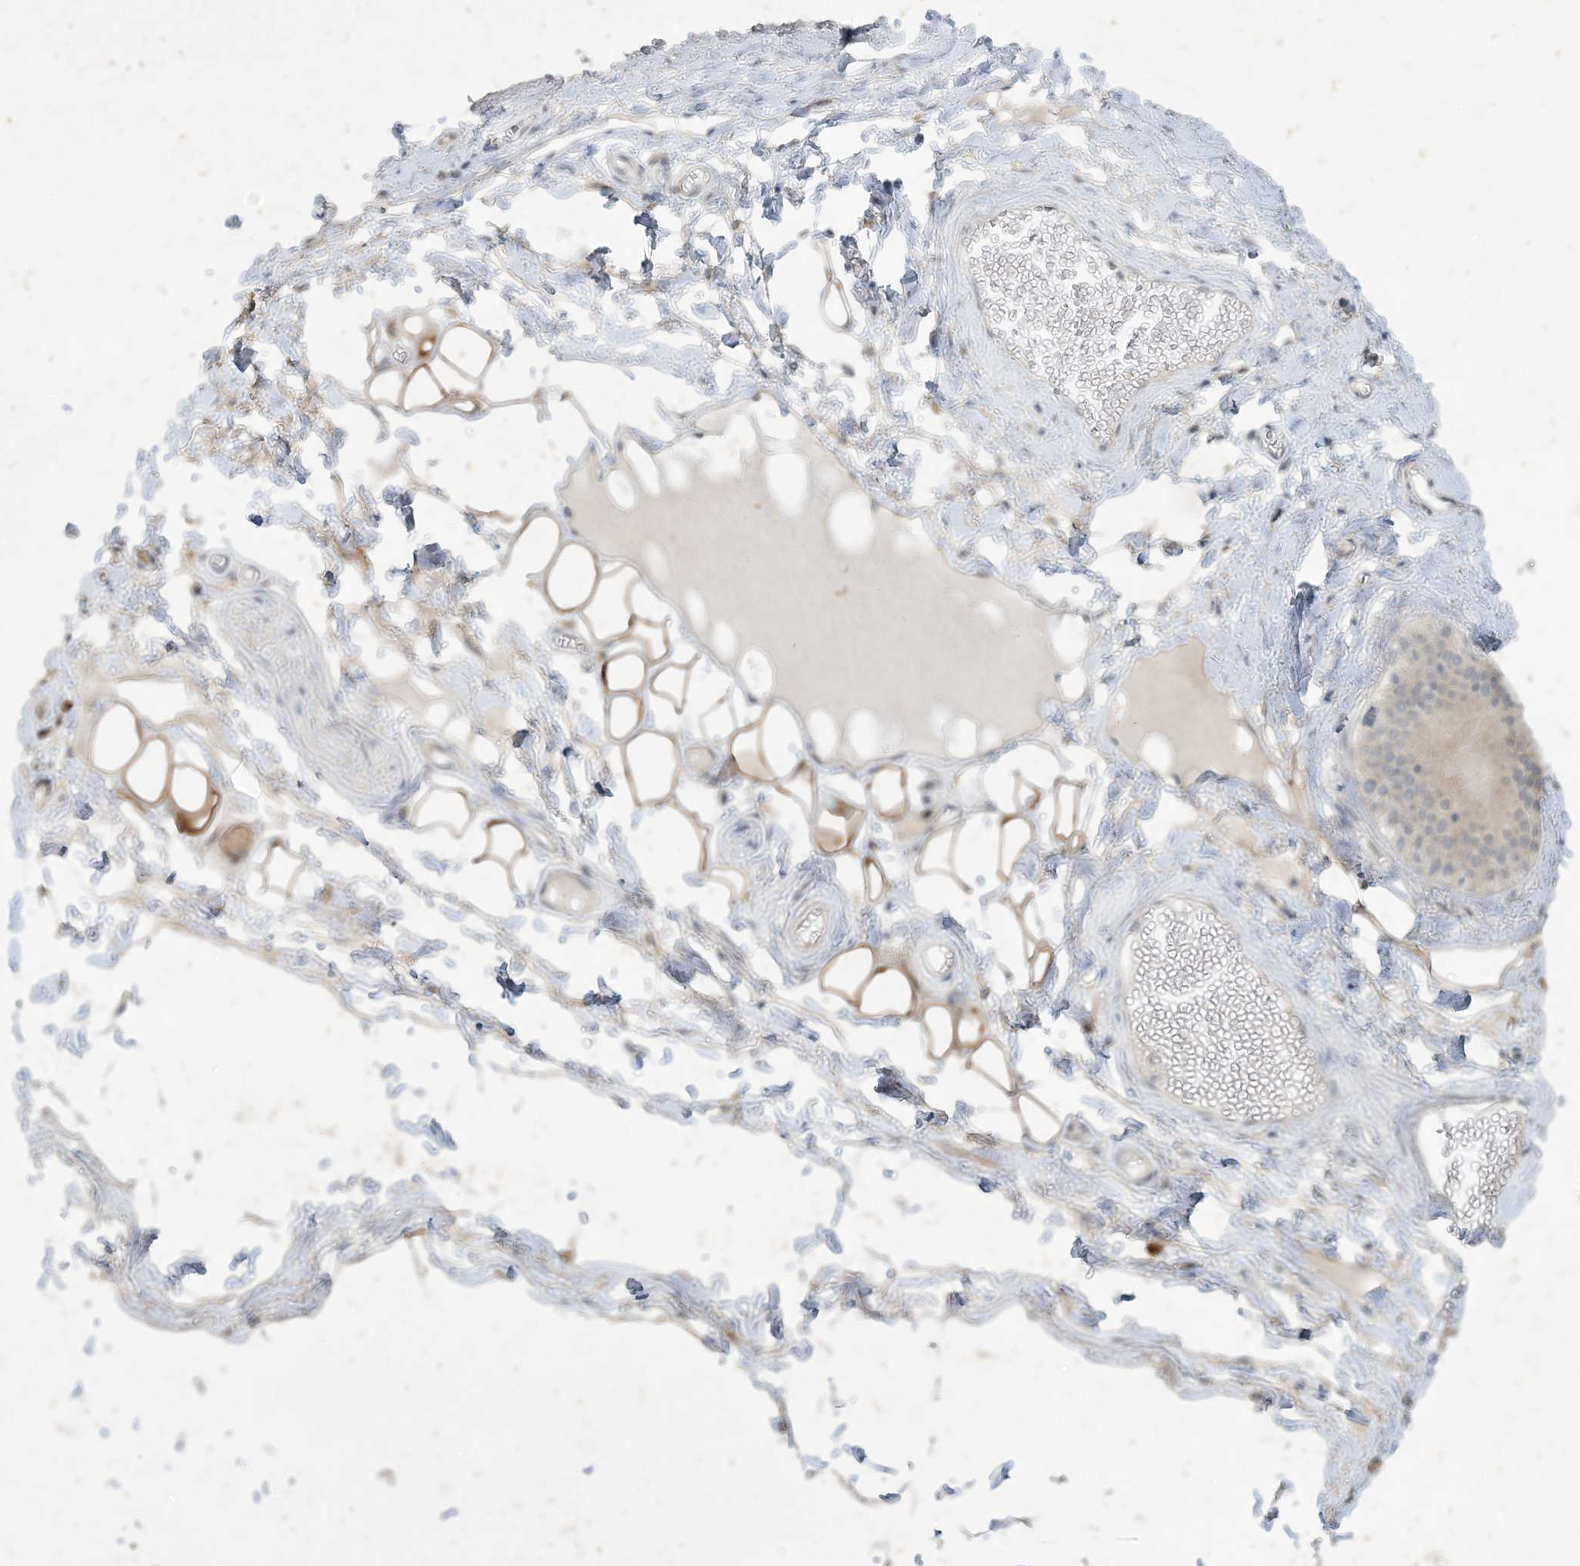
{"staining": {"intensity": "strong", "quantity": ">75%", "location": "cytoplasmic/membranous"}, "tissue": "adipose tissue", "cell_type": "Adipocytes", "image_type": "normal", "snomed": [{"axis": "morphology", "description": "Normal tissue, NOS"}, {"axis": "morphology", "description": "Inflammation, NOS"}, {"axis": "topography", "description": "Salivary gland"}, {"axis": "topography", "description": "Peripheral nerve tissue"}], "caption": "The image reveals staining of normal adipose tissue, revealing strong cytoplasmic/membranous protein expression (brown color) within adipocytes.", "gene": "CDS1", "patient": {"sex": "female", "age": 75}}